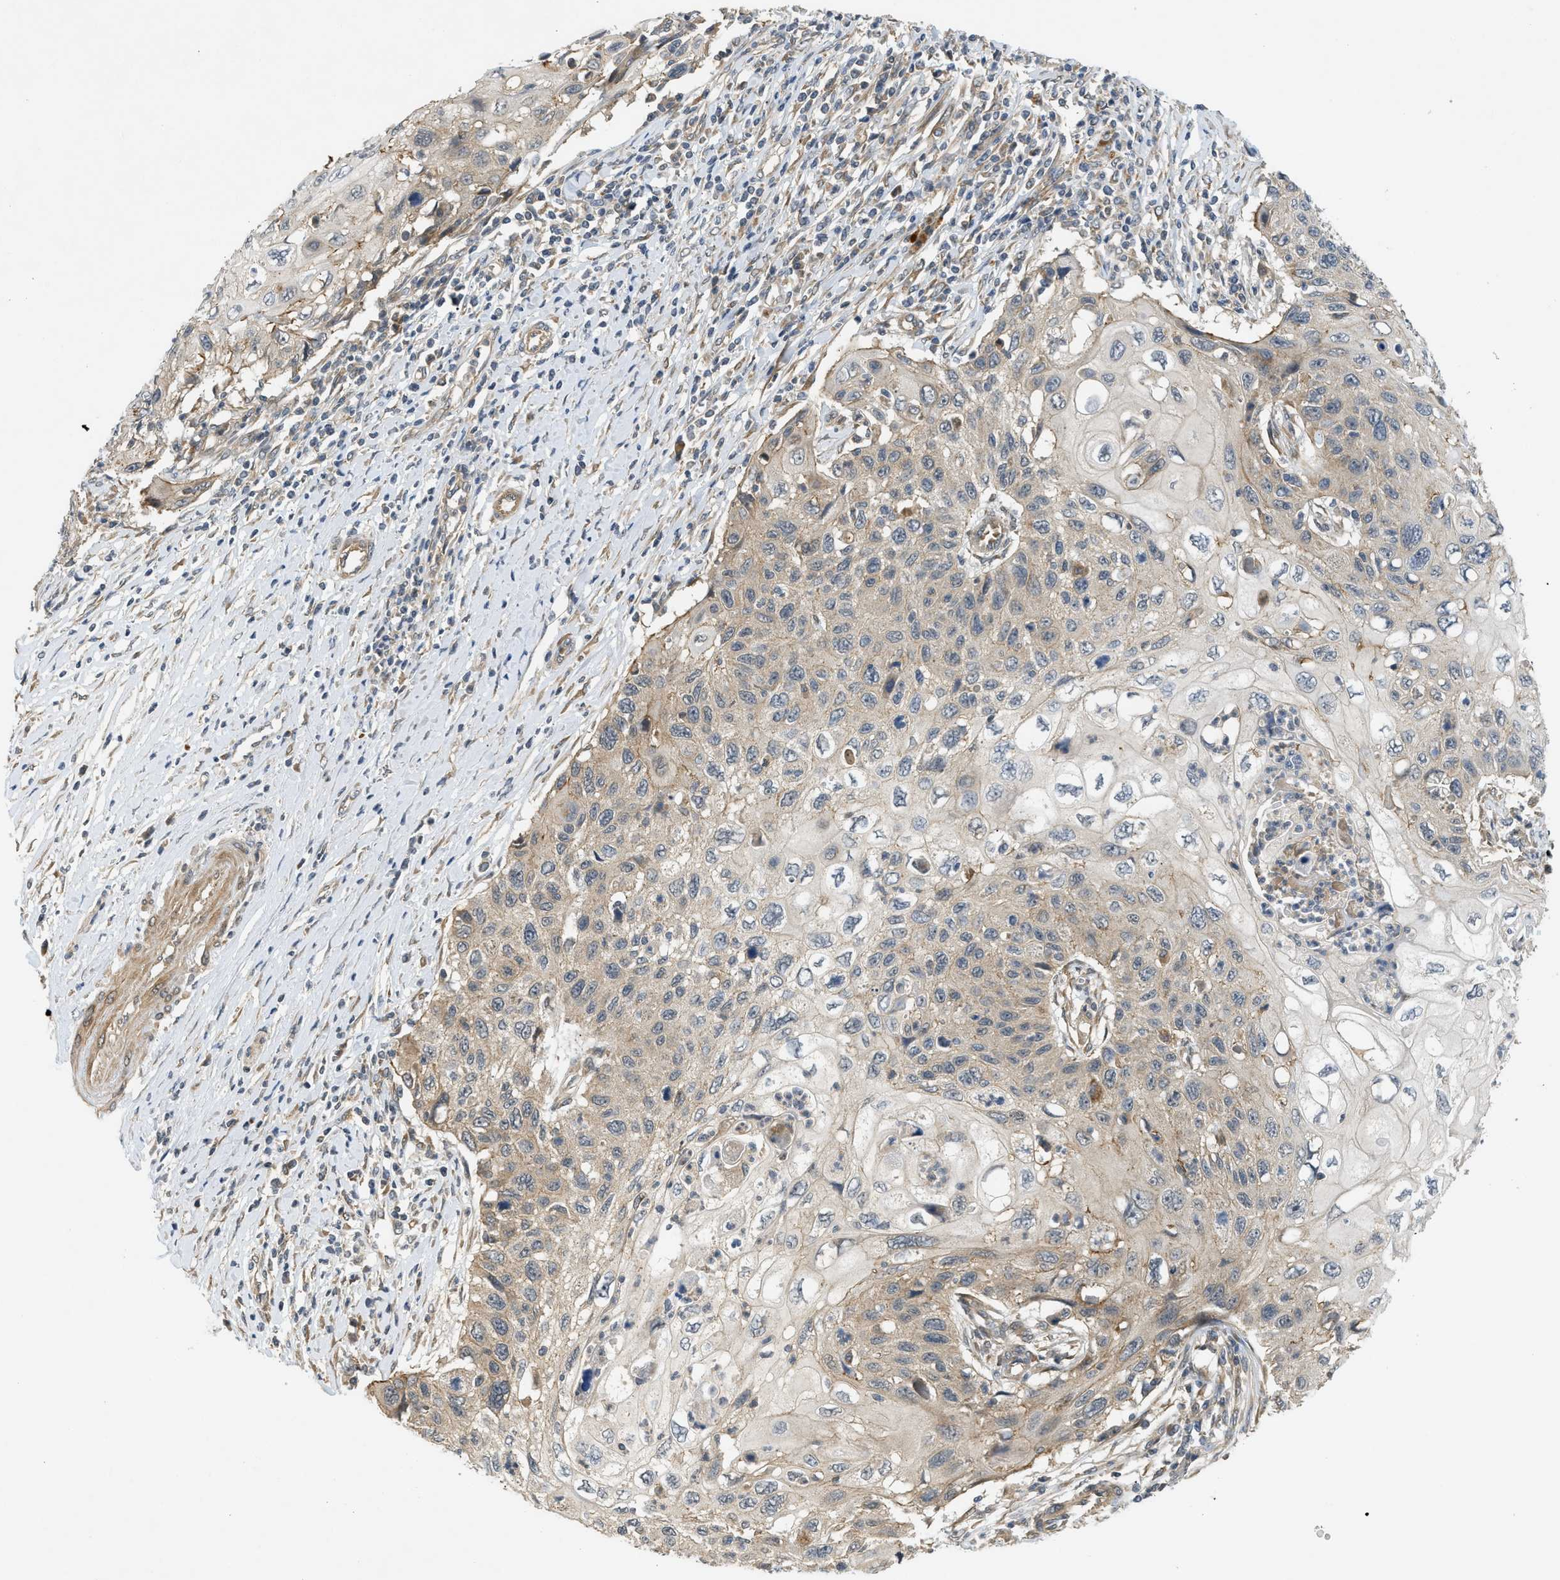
{"staining": {"intensity": "weak", "quantity": "25%-75%", "location": "cytoplasmic/membranous"}, "tissue": "cervical cancer", "cell_type": "Tumor cells", "image_type": "cancer", "snomed": [{"axis": "morphology", "description": "Squamous cell carcinoma, NOS"}, {"axis": "topography", "description": "Cervix"}], "caption": "The micrograph shows immunohistochemical staining of cervical cancer. There is weak cytoplasmic/membranous staining is present in approximately 25%-75% of tumor cells. The protein is shown in brown color, while the nuclei are stained blue.", "gene": "ADCY8", "patient": {"sex": "female", "age": 70}}